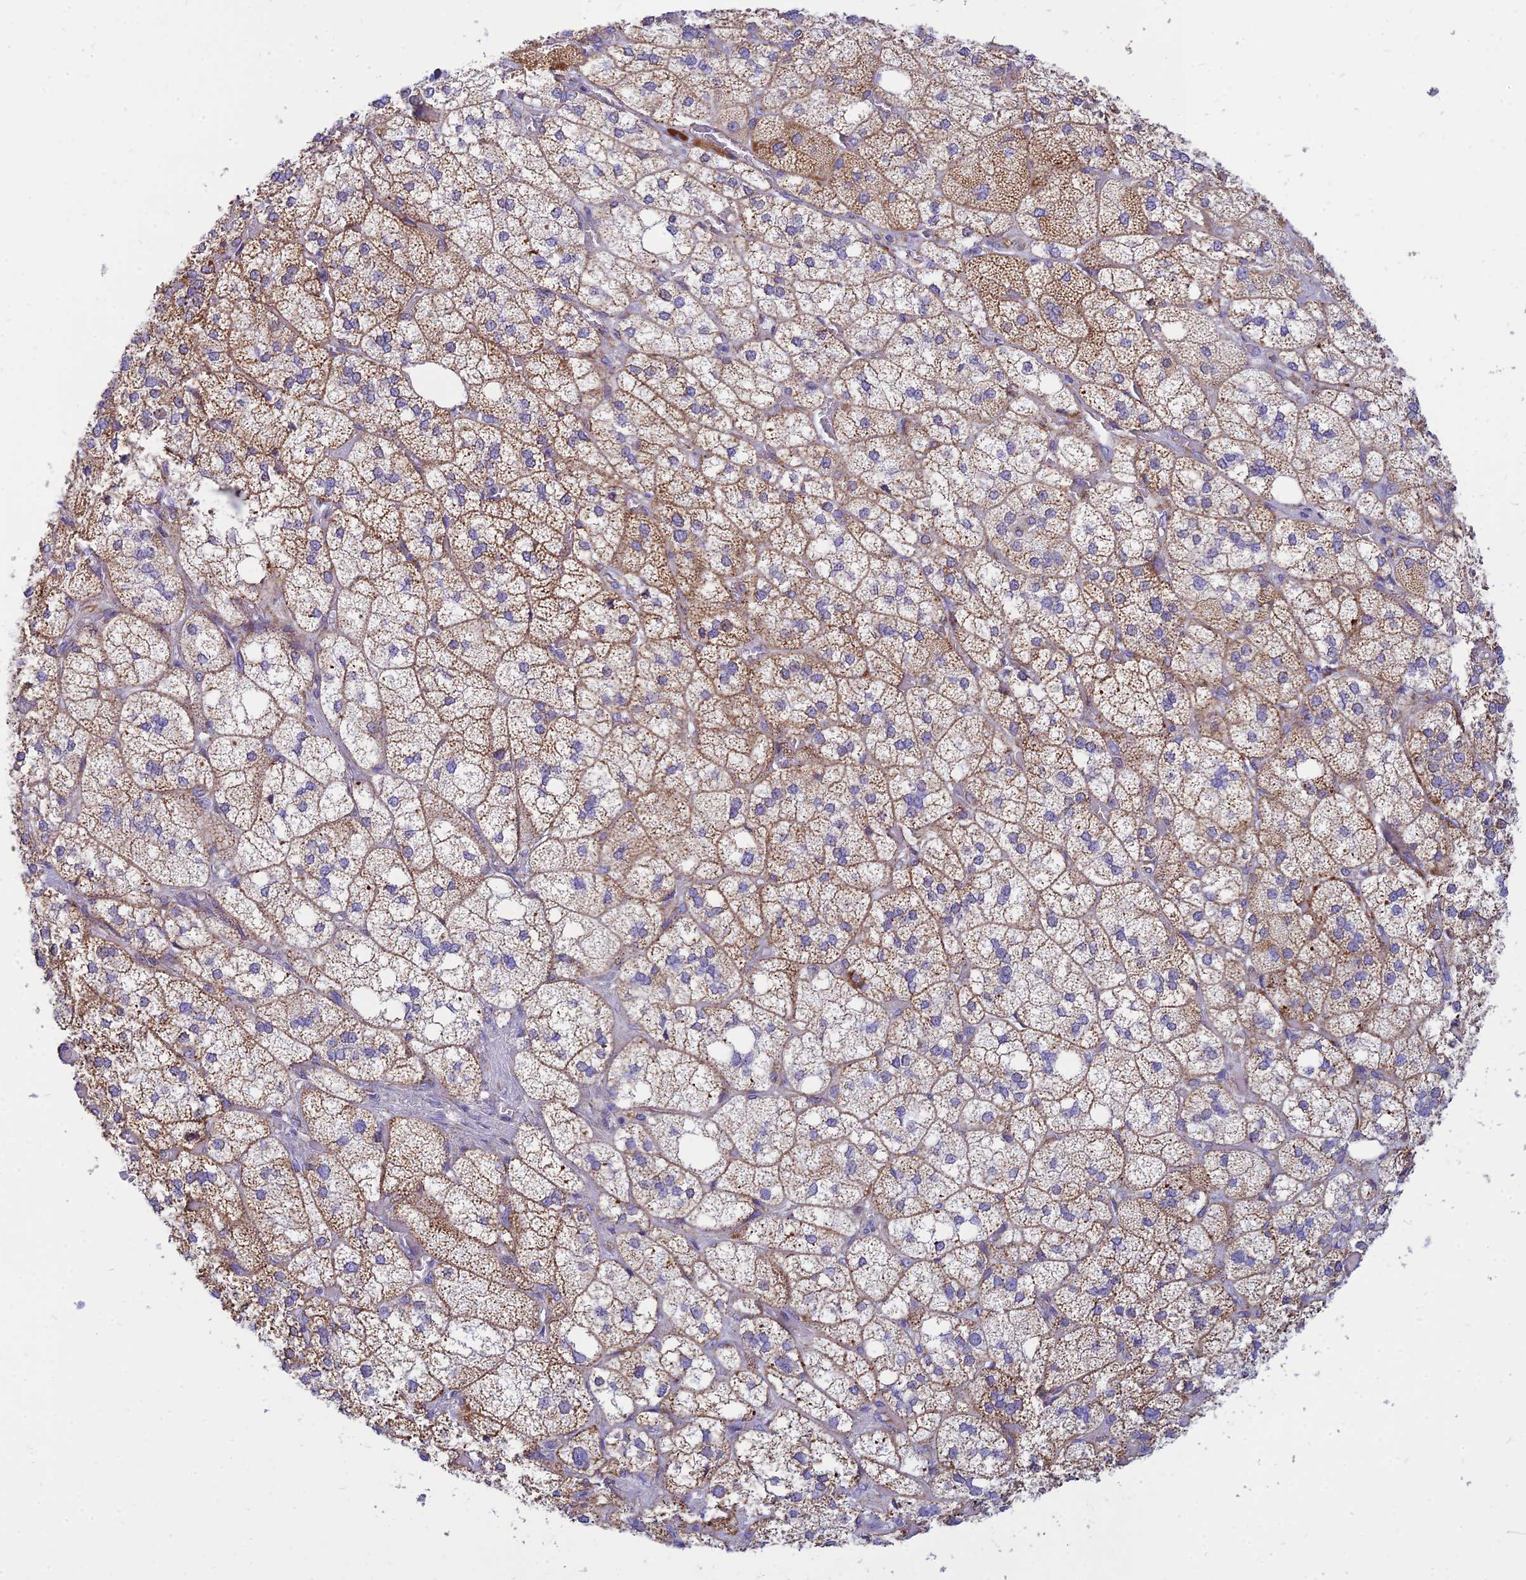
{"staining": {"intensity": "strong", "quantity": "25%-75%", "location": "cytoplasmic/membranous"}, "tissue": "adrenal gland", "cell_type": "Glandular cells", "image_type": "normal", "snomed": [{"axis": "morphology", "description": "Normal tissue, NOS"}, {"axis": "topography", "description": "Adrenal gland"}], "caption": "The histopathology image demonstrates staining of benign adrenal gland, revealing strong cytoplasmic/membranous protein positivity (brown color) within glandular cells. Ihc stains the protein of interest in brown and the nuclei are stained blue.", "gene": "PACC1", "patient": {"sex": "male", "age": 61}}